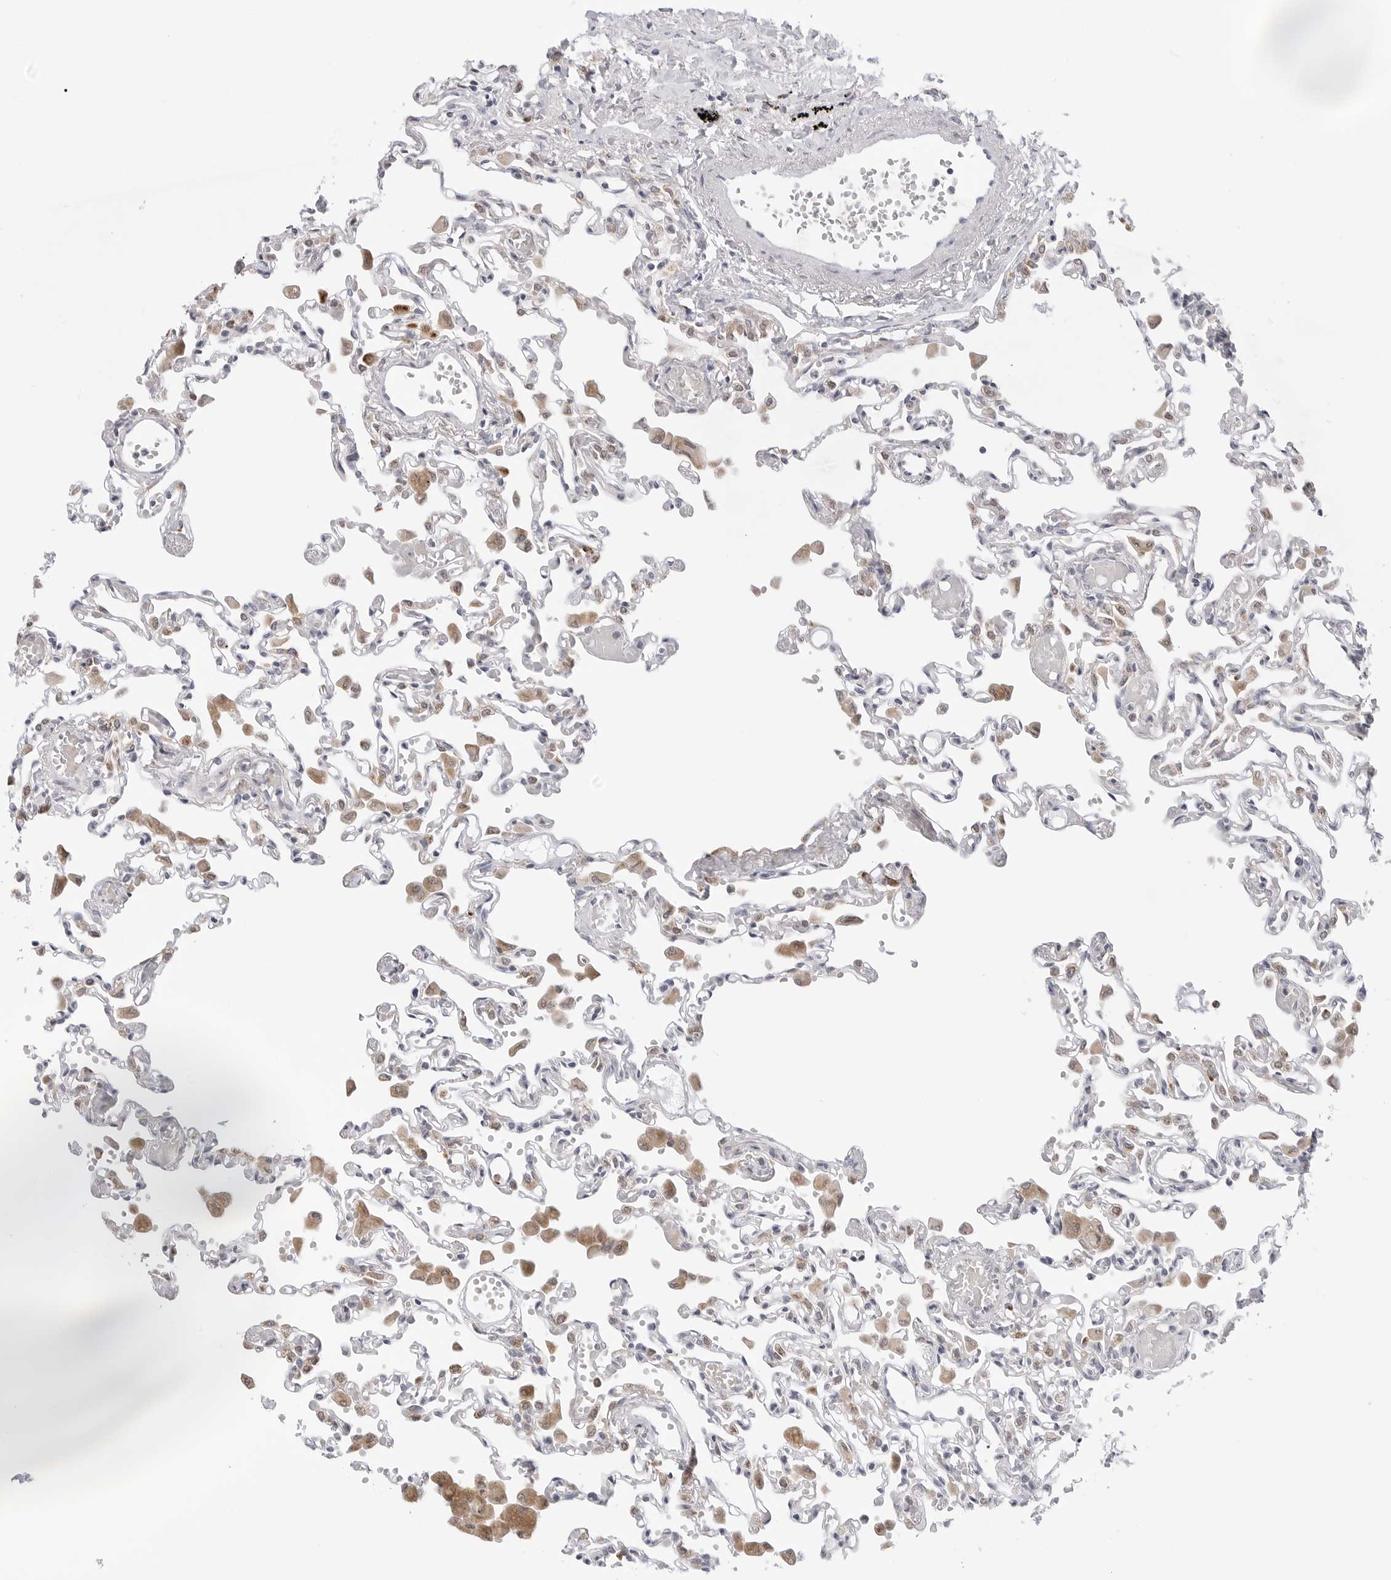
{"staining": {"intensity": "weak", "quantity": "<25%", "location": "cytoplasmic/membranous"}, "tissue": "lung", "cell_type": "Alveolar cells", "image_type": "normal", "snomed": [{"axis": "morphology", "description": "Normal tissue, NOS"}, {"axis": "topography", "description": "Bronchus"}, {"axis": "topography", "description": "Lung"}], "caption": "Alveolar cells are negative for protein expression in normal human lung. Nuclei are stained in blue.", "gene": "RPN1", "patient": {"sex": "female", "age": 49}}